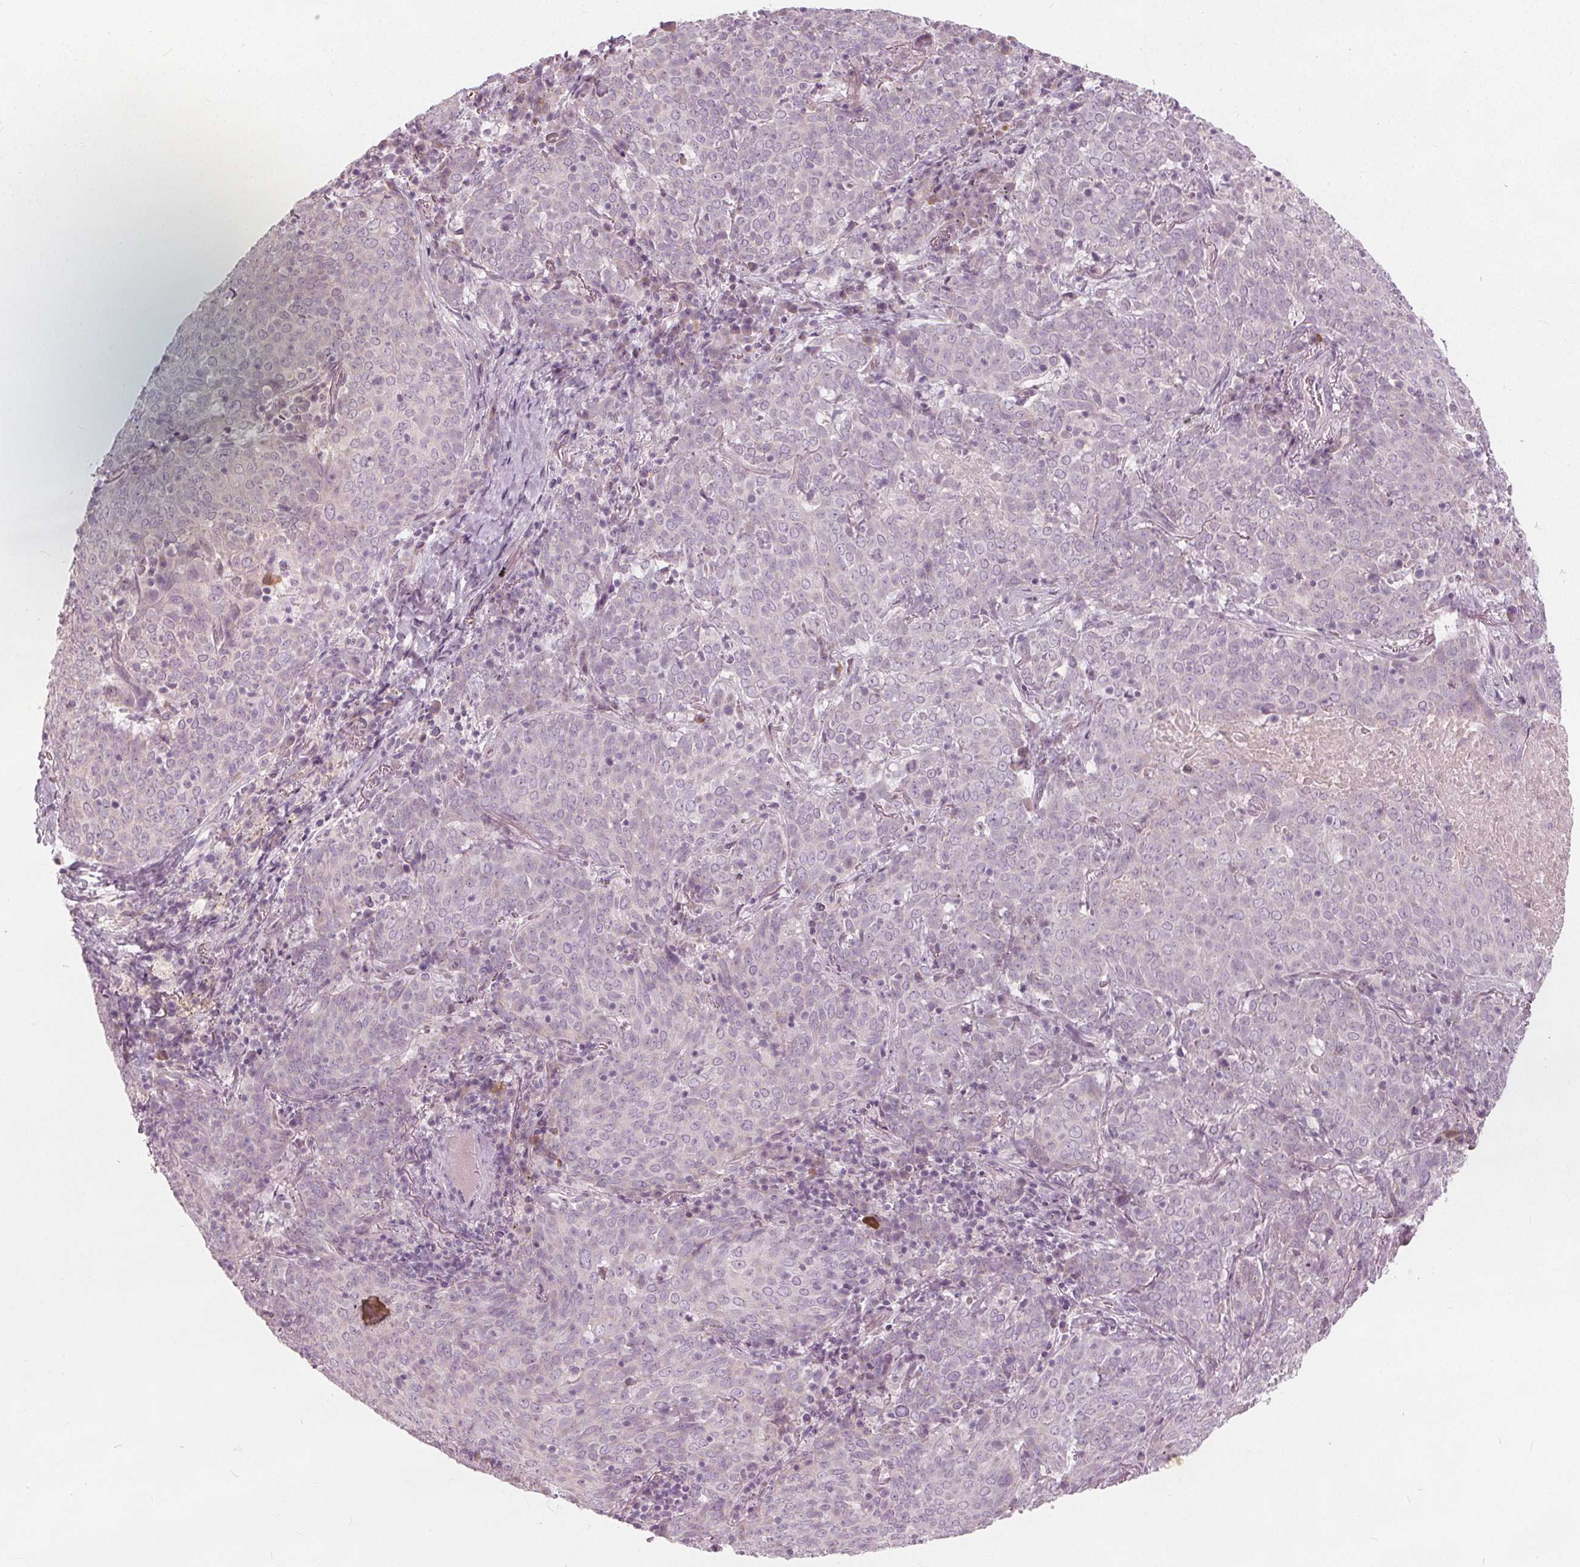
{"staining": {"intensity": "negative", "quantity": "none", "location": "none"}, "tissue": "lung cancer", "cell_type": "Tumor cells", "image_type": "cancer", "snomed": [{"axis": "morphology", "description": "Squamous cell carcinoma, NOS"}, {"axis": "topography", "description": "Lung"}], "caption": "IHC micrograph of lung cancer (squamous cell carcinoma) stained for a protein (brown), which demonstrates no positivity in tumor cells. (Stains: DAB (3,3'-diaminobenzidine) immunohistochemistry (IHC) with hematoxylin counter stain, Microscopy: brightfield microscopy at high magnification).", "gene": "BRSK1", "patient": {"sex": "male", "age": 82}}